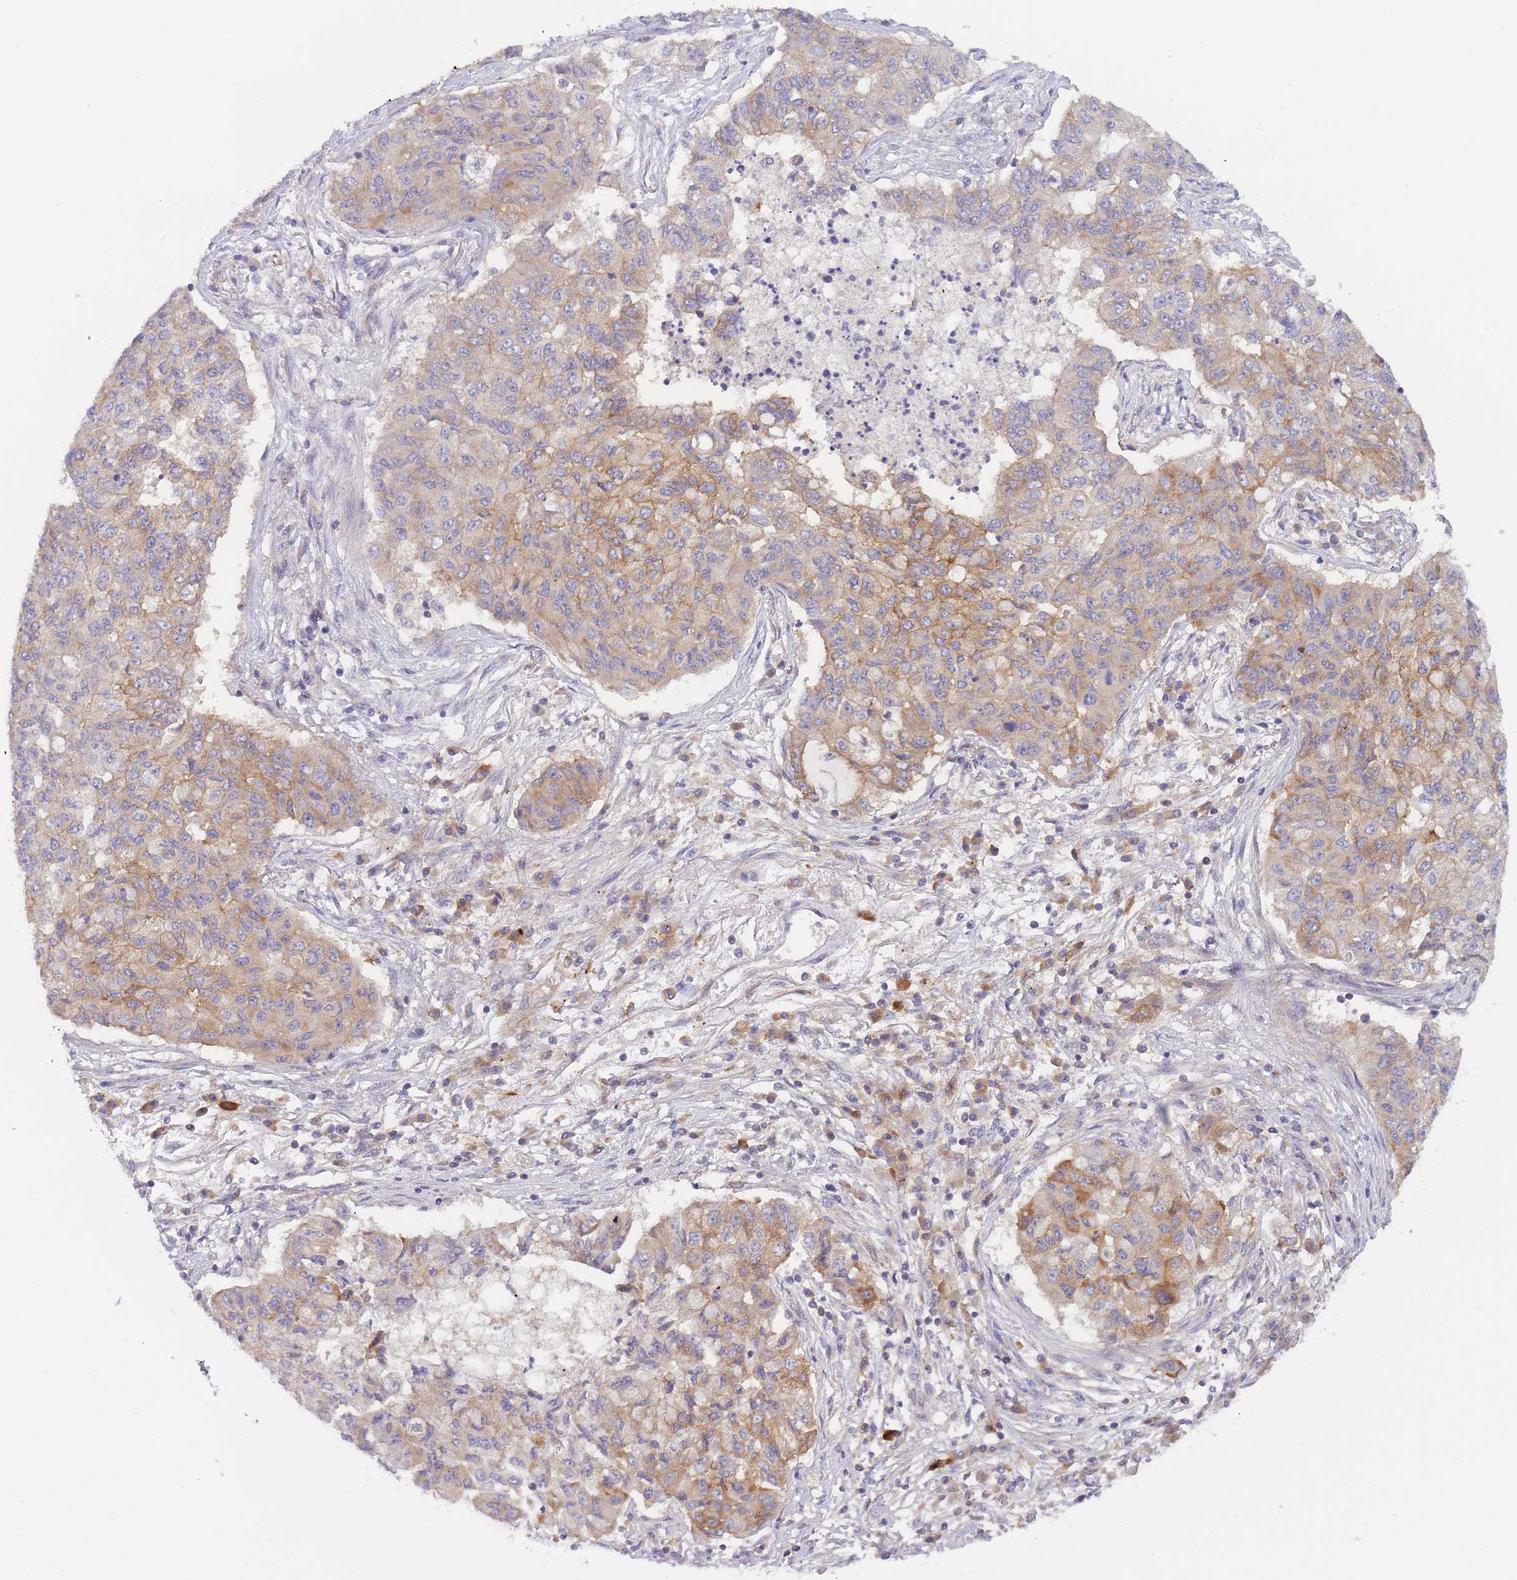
{"staining": {"intensity": "moderate", "quantity": "25%-75%", "location": "cytoplasmic/membranous"}, "tissue": "lung cancer", "cell_type": "Tumor cells", "image_type": "cancer", "snomed": [{"axis": "morphology", "description": "Squamous cell carcinoma, NOS"}, {"axis": "topography", "description": "Lung"}], "caption": "DAB (3,3'-diaminobenzidine) immunohistochemical staining of human lung cancer shows moderate cytoplasmic/membranous protein positivity in approximately 25%-75% of tumor cells. (brown staining indicates protein expression, while blue staining denotes nuclei).", "gene": "WDR93", "patient": {"sex": "male", "age": 74}}